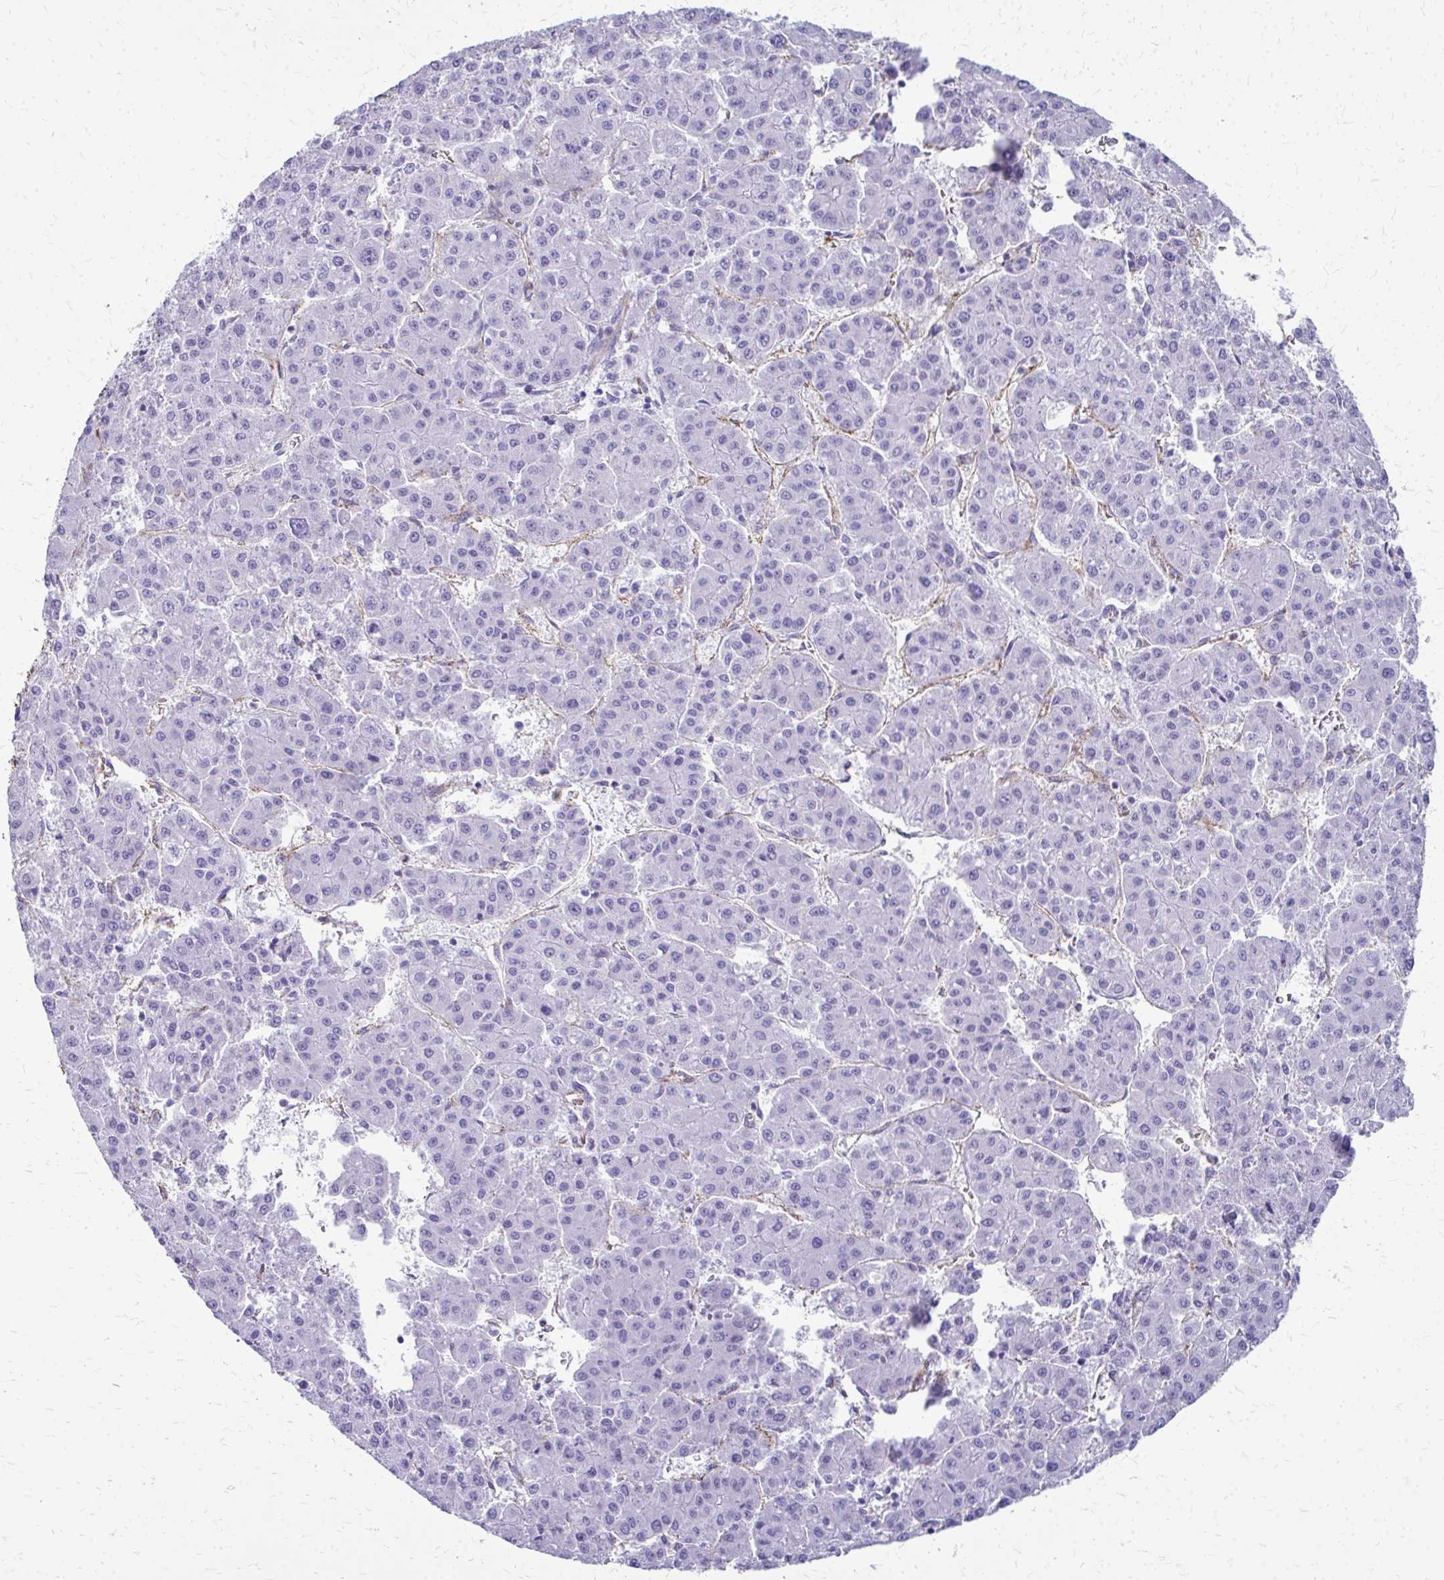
{"staining": {"intensity": "negative", "quantity": "none", "location": "none"}, "tissue": "liver cancer", "cell_type": "Tumor cells", "image_type": "cancer", "snomed": [{"axis": "morphology", "description": "Carcinoma, Hepatocellular, NOS"}, {"axis": "topography", "description": "Liver"}], "caption": "Immunohistochemistry image of neoplastic tissue: liver cancer (hepatocellular carcinoma) stained with DAB reveals no significant protein staining in tumor cells. (DAB (3,3'-diaminobenzidine) immunohistochemistry, high magnification).", "gene": "TPSG1", "patient": {"sex": "male", "age": 73}}